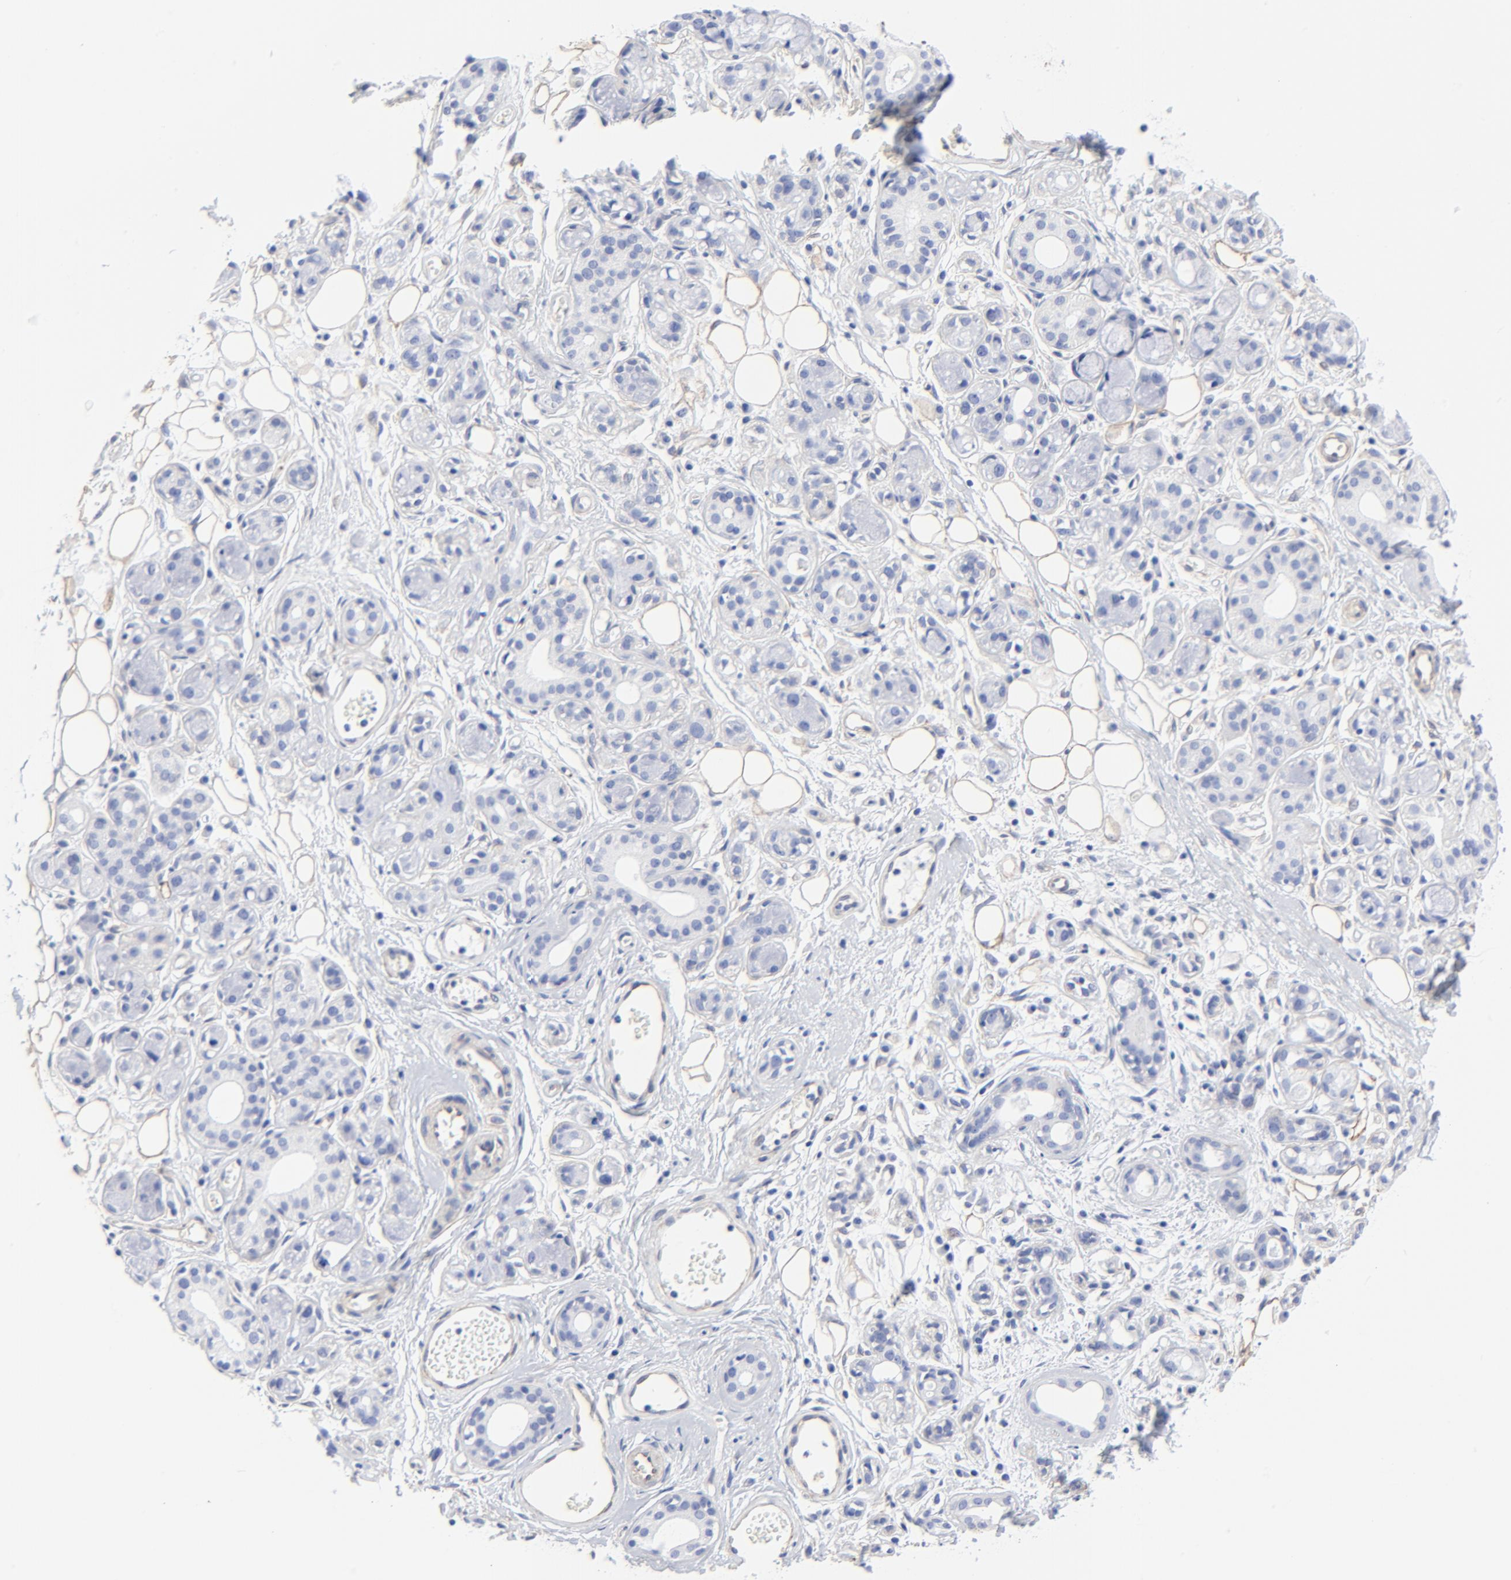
{"staining": {"intensity": "negative", "quantity": "none", "location": "none"}, "tissue": "salivary gland", "cell_type": "Glandular cells", "image_type": "normal", "snomed": [{"axis": "morphology", "description": "Normal tissue, NOS"}, {"axis": "topography", "description": "Salivary gland"}], "caption": "This micrograph is of unremarkable salivary gland stained with immunohistochemistry to label a protein in brown with the nuclei are counter-stained blue. There is no staining in glandular cells.", "gene": "CAV1", "patient": {"sex": "male", "age": 54}}